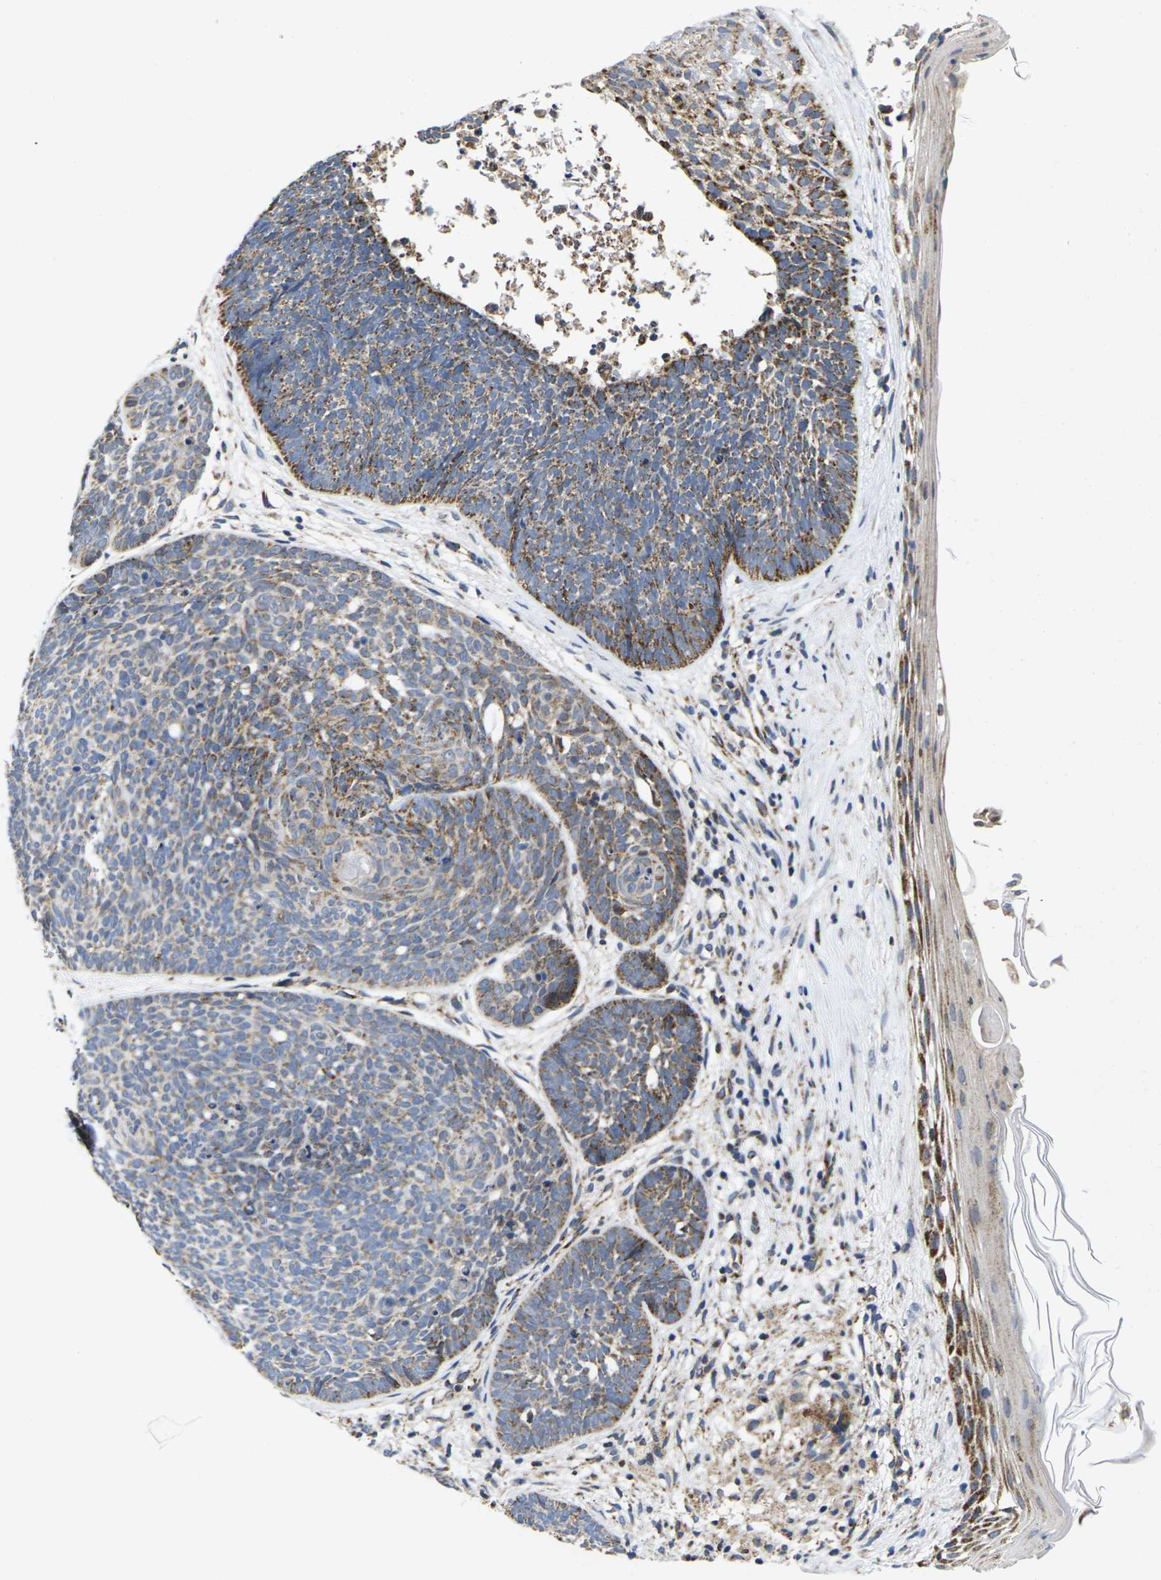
{"staining": {"intensity": "strong", "quantity": "<25%", "location": "cytoplasmic/membranous"}, "tissue": "skin cancer", "cell_type": "Tumor cells", "image_type": "cancer", "snomed": [{"axis": "morphology", "description": "Basal cell carcinoma"}, {"axis": "topography", "description": "Skin"}], "caption": "A histopathology image of human basal cell carcinoma (skin) stained for a protein reveals strong cytoplasmic/membranous brown staining in tumor cells.", "gene": "P2RY11", "patient": {"sex": "female", "age": 70}}